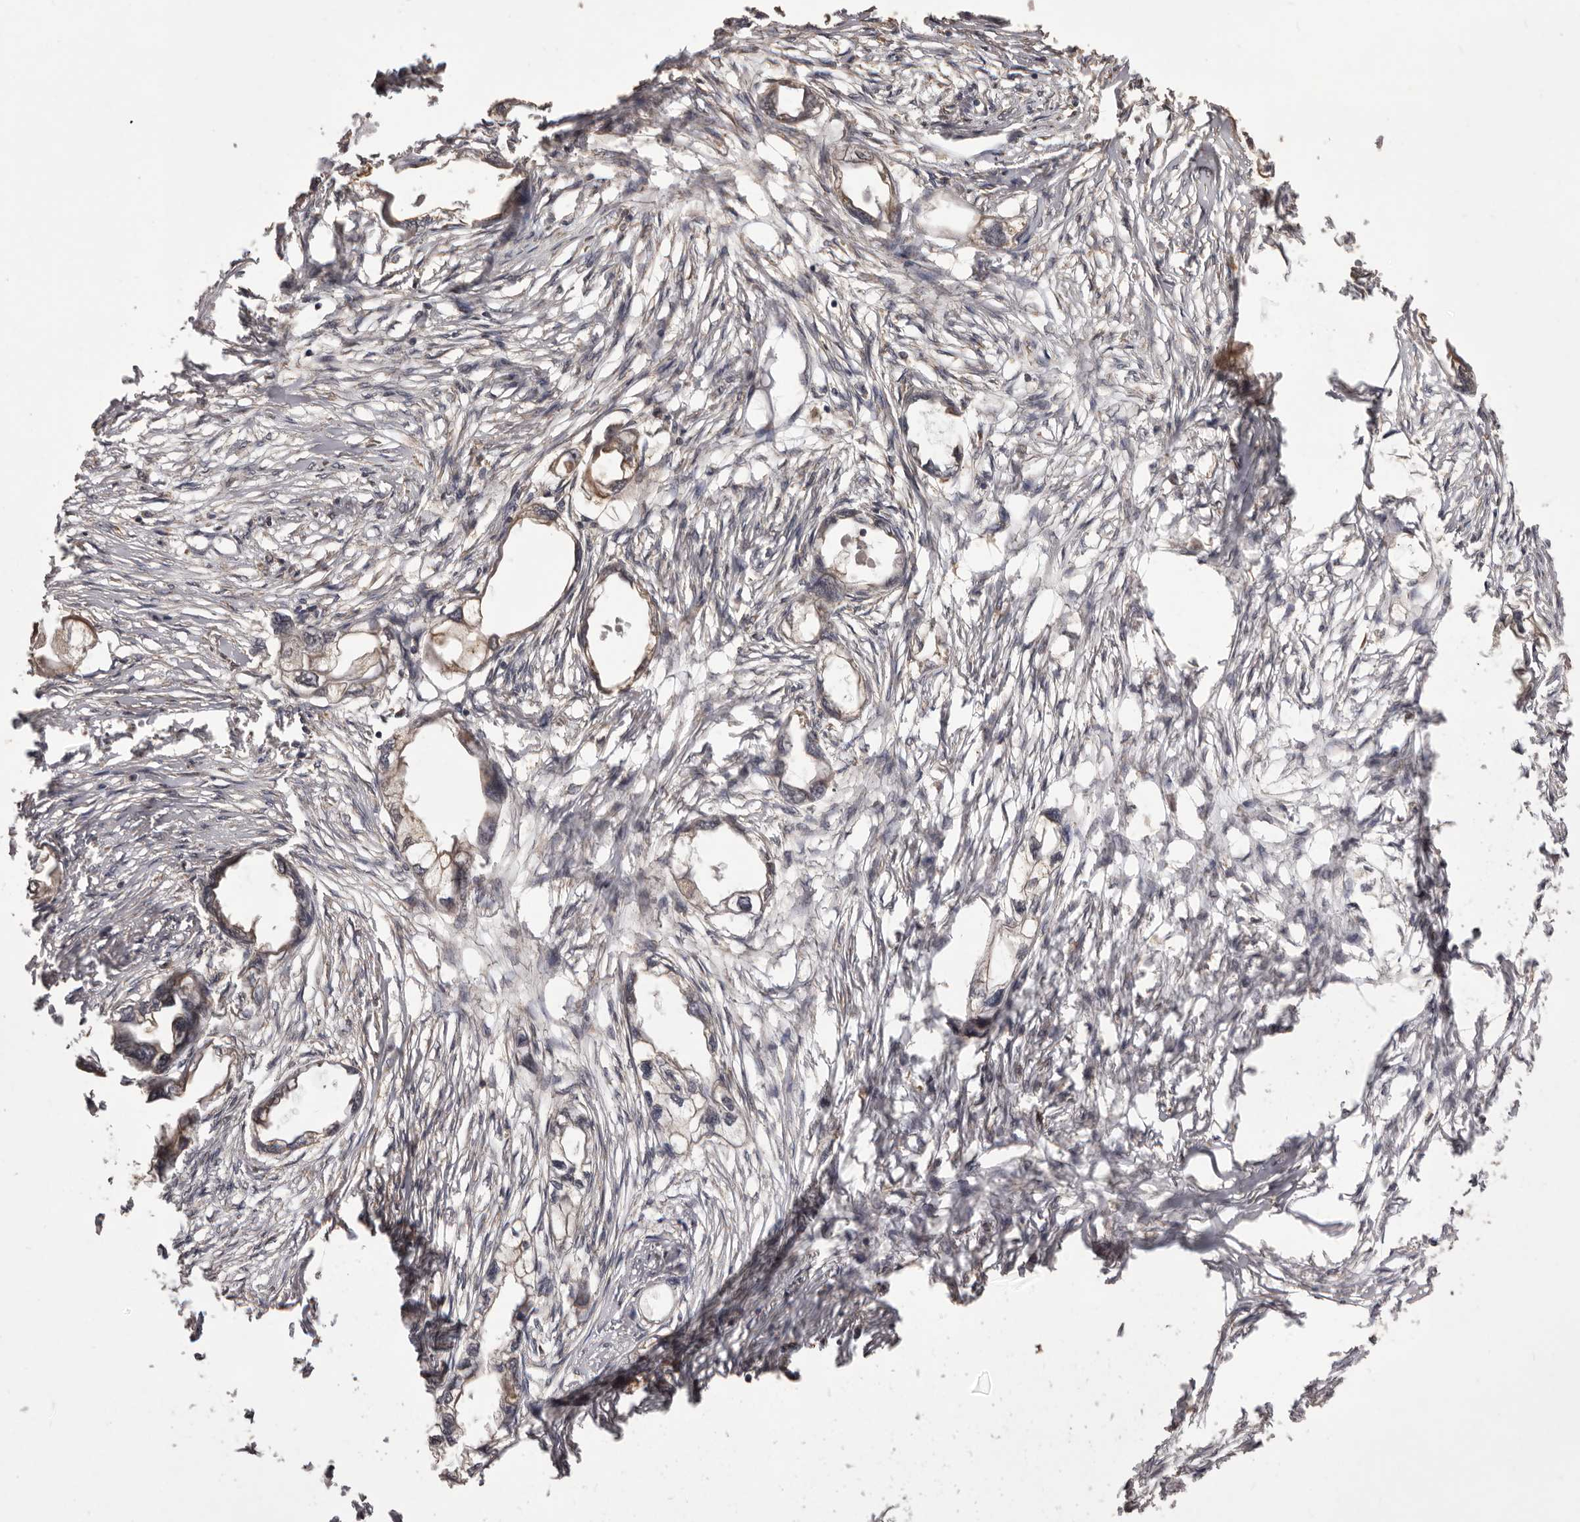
{"staining": {"intensity": "weak", "quantity": "25%-75%", "location": "cytoplasmic/membranous"}, "tissue": "endometrial cancer", "cell_type": "Tumor cells", "image_type": "cancer", "snomed": [{"axis": "morphology", "description": "Adenocarcinoma, NOS"}, {"axis": "morphology", "description": "Adenocarcinoma, metastatic, NOS"}, {"axis": "topography", "description": "Adipose tissue"}, {"axis": "topography", "description": "Endometrium"}], "caption": "This photomicrograph reveals IHC staining of adenocarcinoma (endometrial), with low weak cytoplasmic/membranous positivity in about 25%-75% of tumor cells.", "gene": "SLC22A3", "patient": {"sex": "female", "age": 67}}